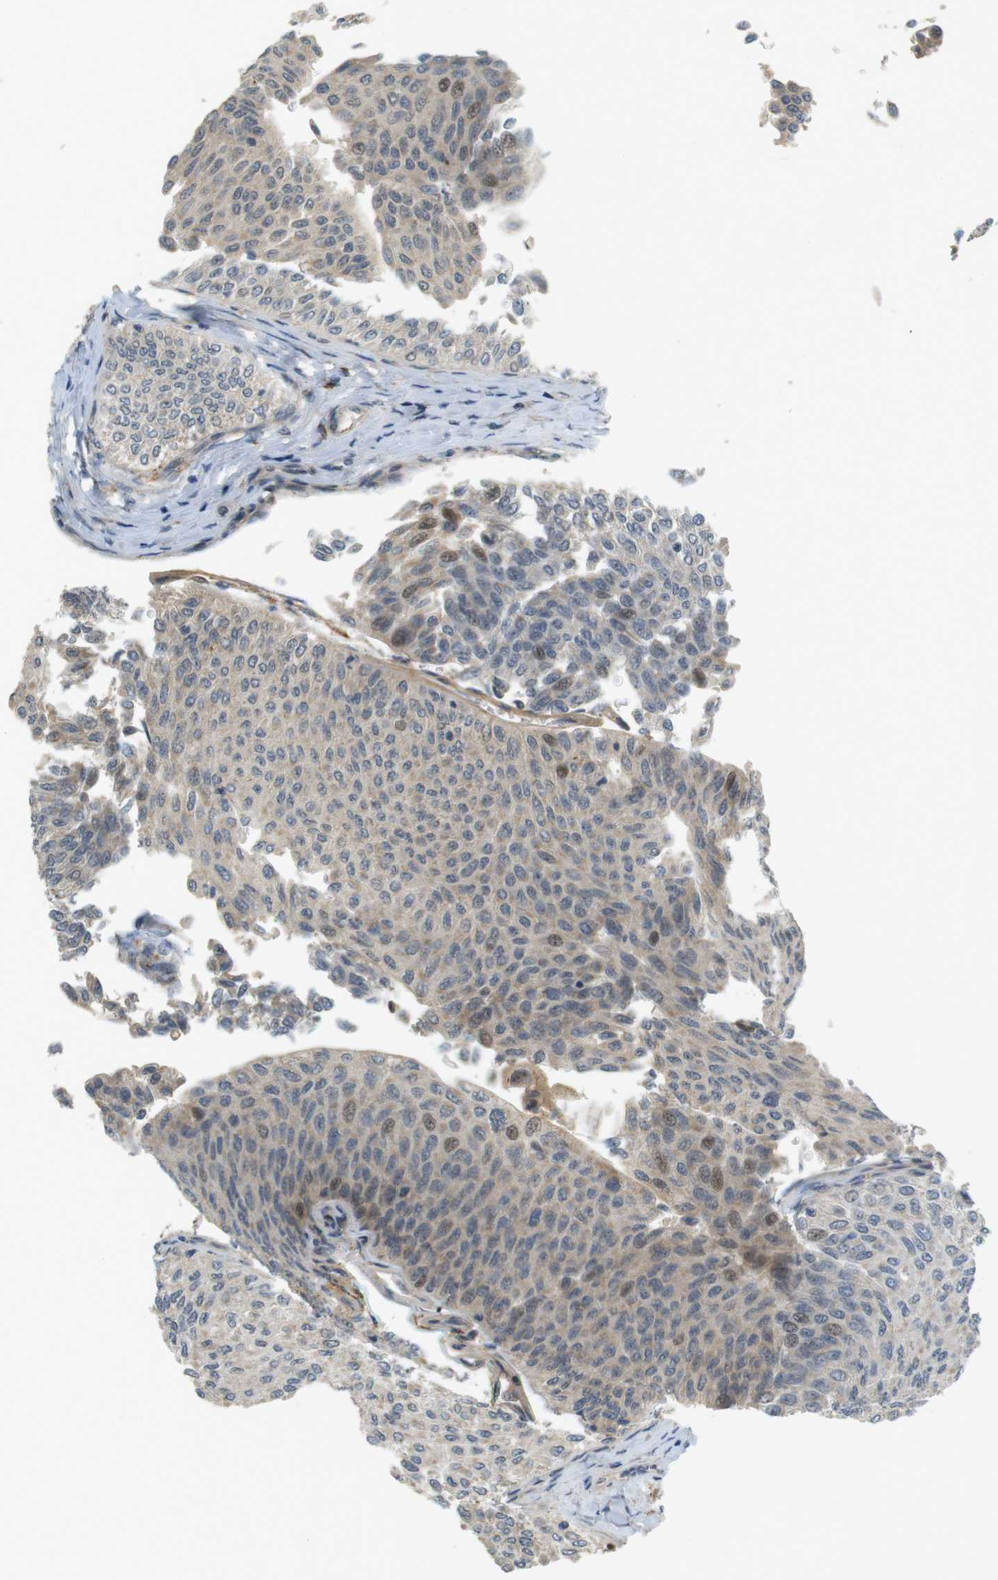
{"staining": {"intensity": "weak", "quantity": "<25%", "location": "nuclear"}, "tissue": "urothelial cancer", "cell_type": "Tumor cells", "image_type": "cancer", "snomed": [{"axis": "morphology", "description": "Urothelial carcinoma, Low grade"}, {"axis": "topography", "description": "Urinary bladder"}], "caption": "Immunohistochemistry micrograph of neoplastic tissue: human urothelial cancer stained with DAB (3,3'-diaminobenzidine) demonstrates no significant protein staining in tumor cells.", "gene": "TSPAN9", "patient": {"sex": "male", "age": 78}}